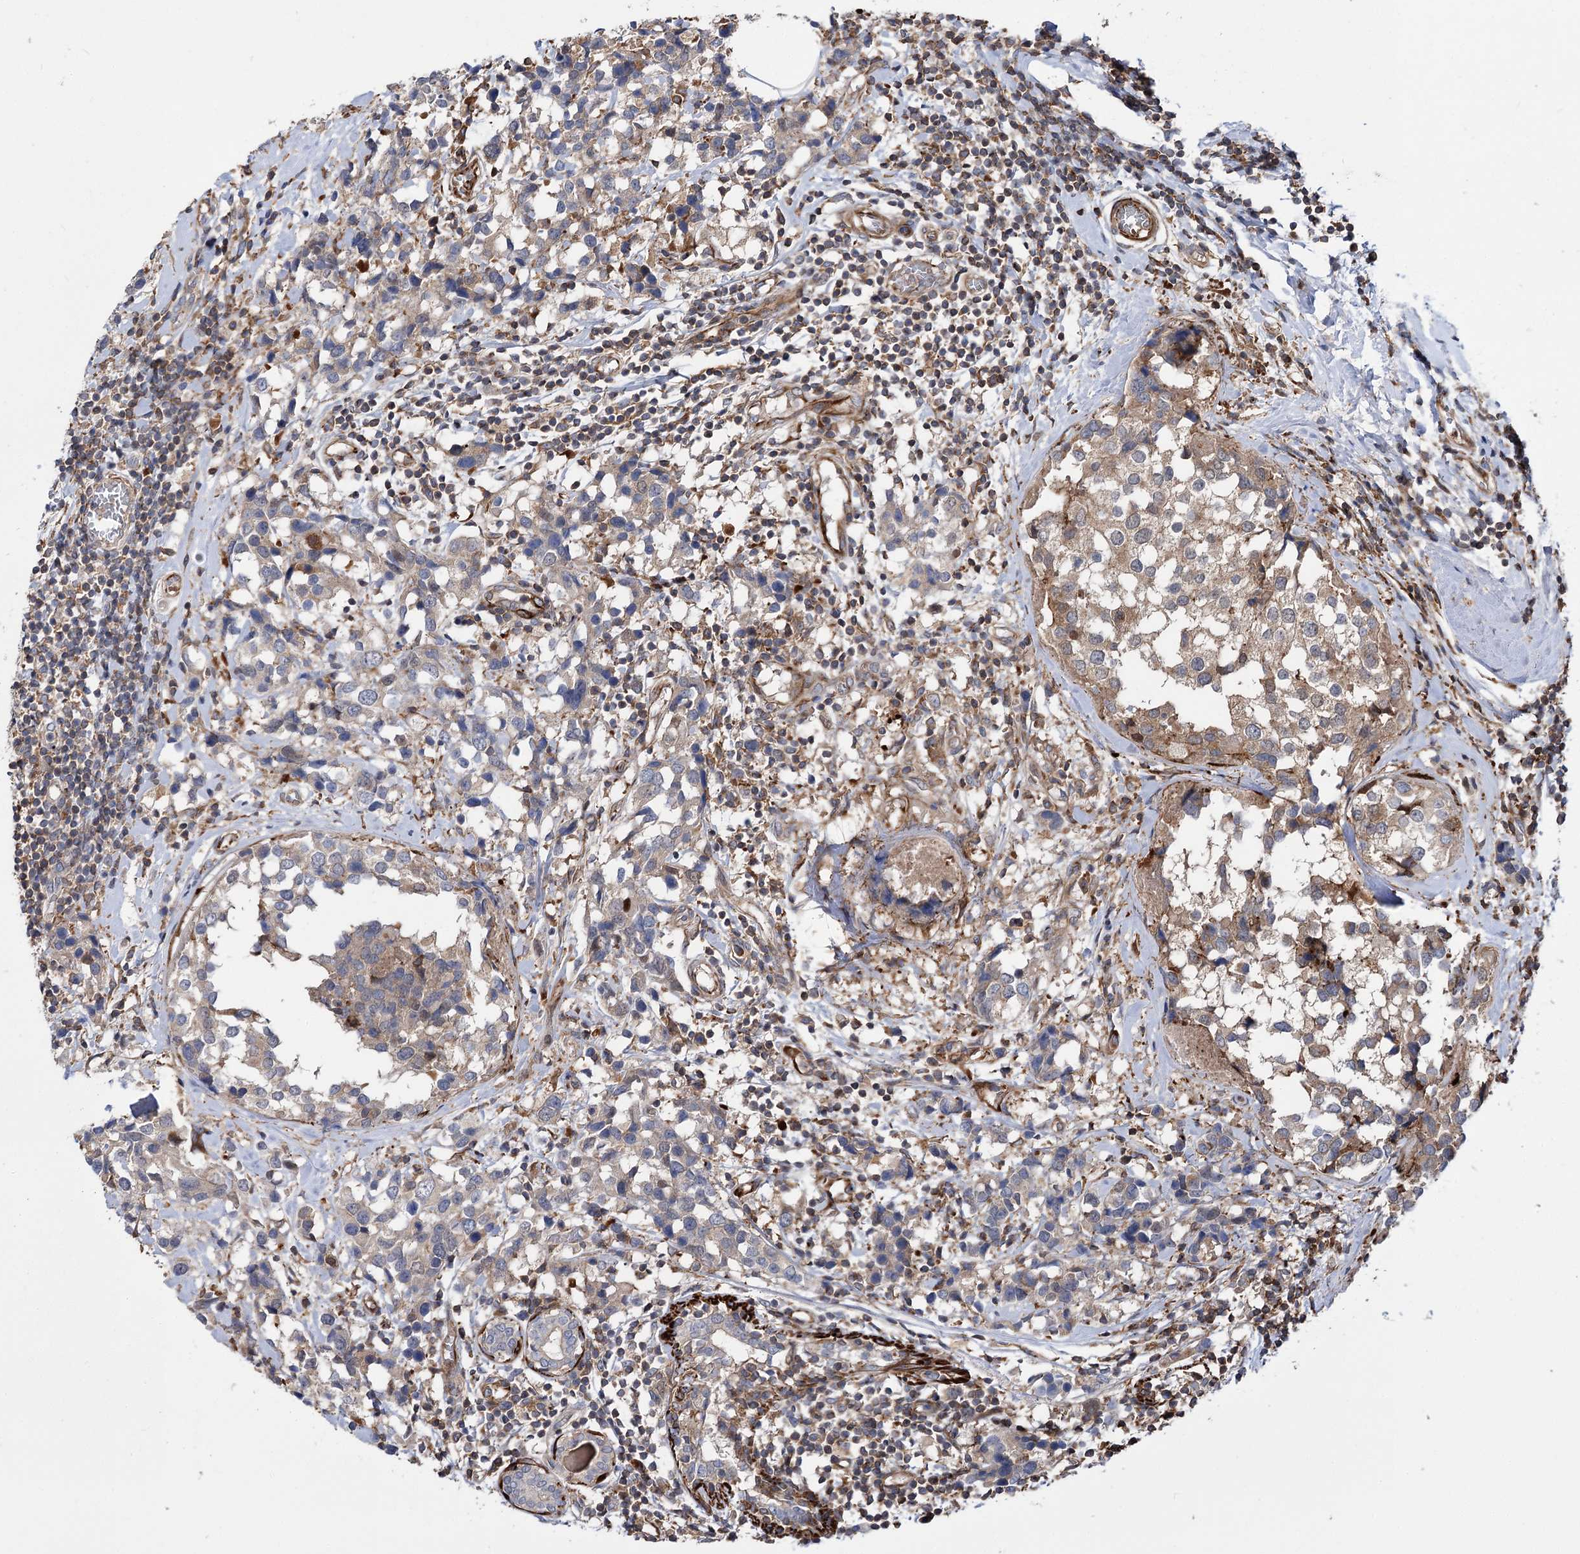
{"staining": {"intensity": "weak", "quantity": "<25%", "location": "cytoplasmic/membranous"}, "tissue": "breast cancer", "cell_type": "Tumor cells", "image_type": "cancer", "snomed": [{"axis": "morphology", "description": "Lobular carcinoma"}, {"axis": "topography", "description": "Breast"}], "caption": "The immunohistochemistry image has no significant positivity in tumor cells of breast cancer (lobular carcinoma) tissue. (DAB immunohistochemistry visualized using brightfield microscopy, high magnification).", "gene": "DPP3", "patient": {"sex": "female", "age": 59}}